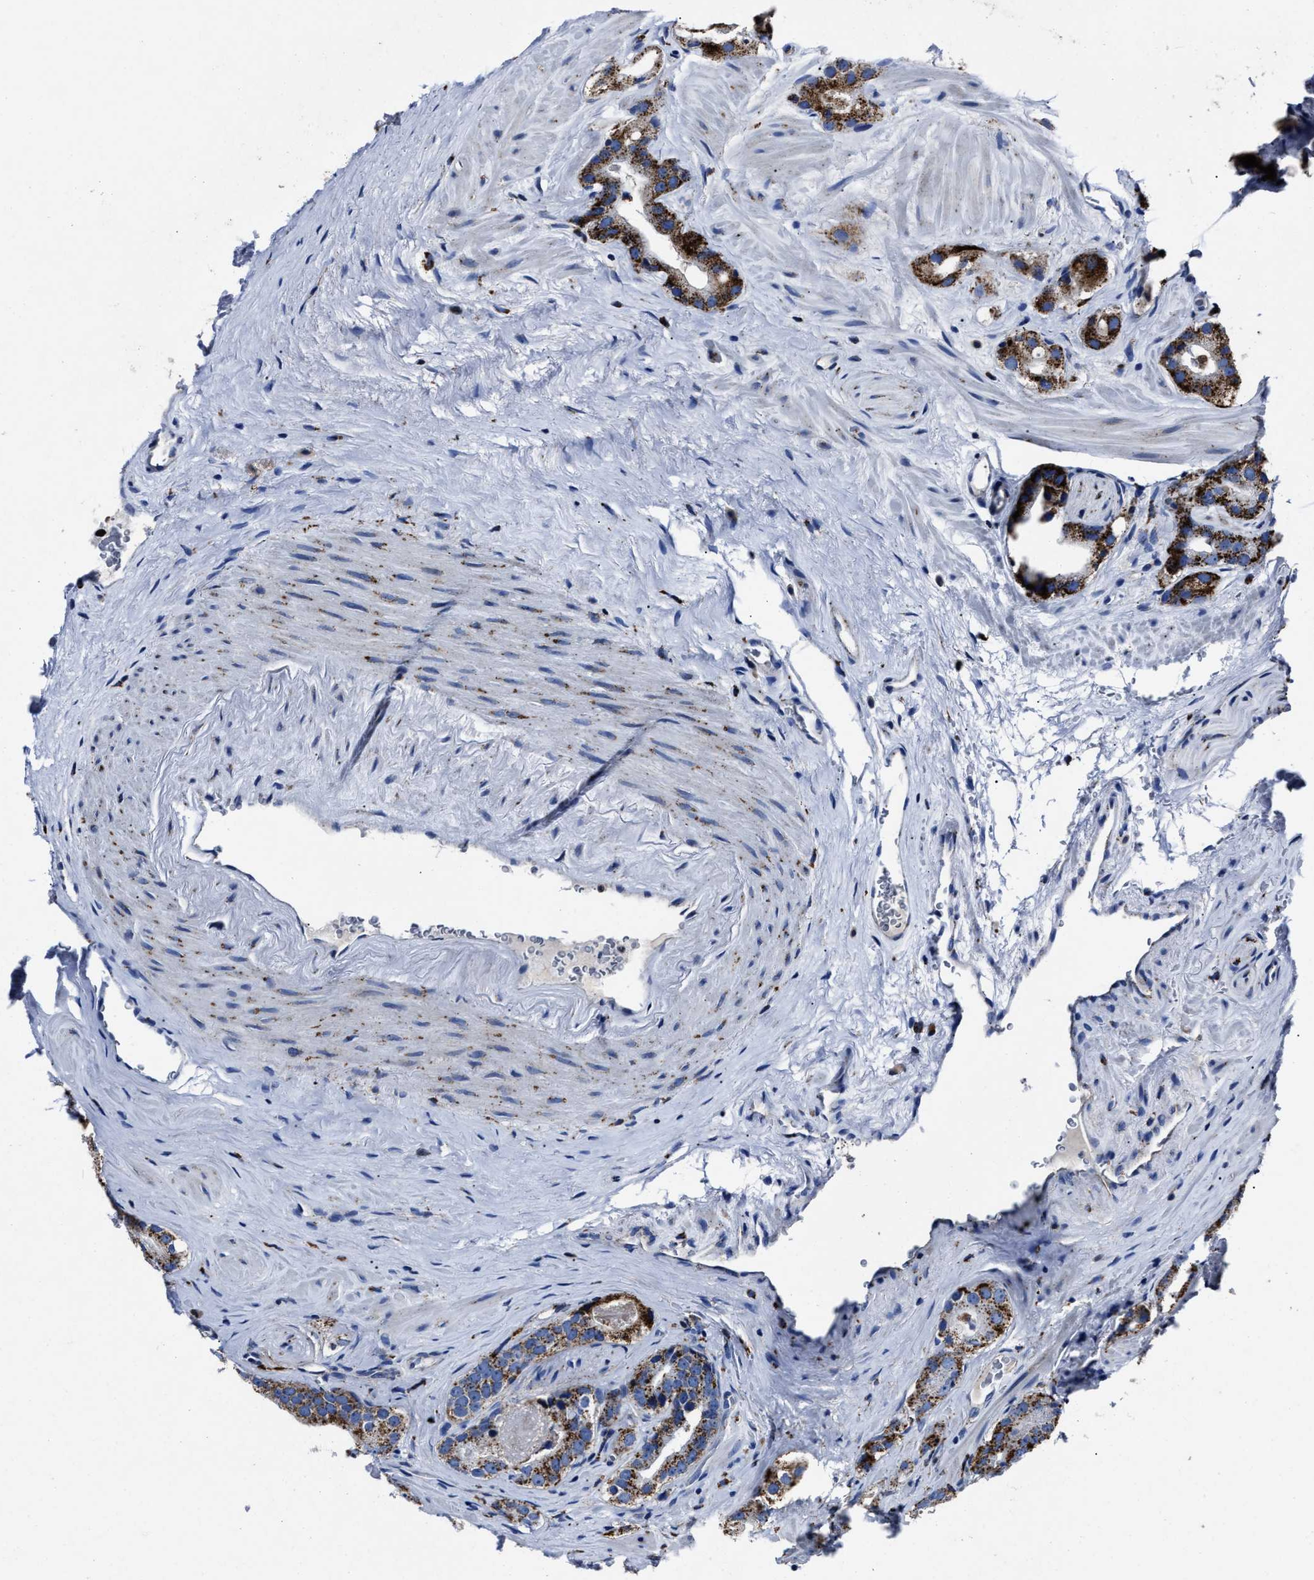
{"staining": {"intensity": "strong", "quantity": ">75%", "location": "cytoplasmic/membranous"}, "tissue": "prostate cancer", "cell_type": "Tumor cells", "image_type": "cancer", "snomed": [{"axis": "morphology", "description": "Adenocarcinoma, High grade"}, {"axis": "topography", "description": "Prostate"}], "caption": "A brown stain shows strong cytoplasmic/membranous positivity of a protein in prostate cancer tumor cells.", "gene": "LAMTOR4", "patient": {"sex": "male", "age": 63}}